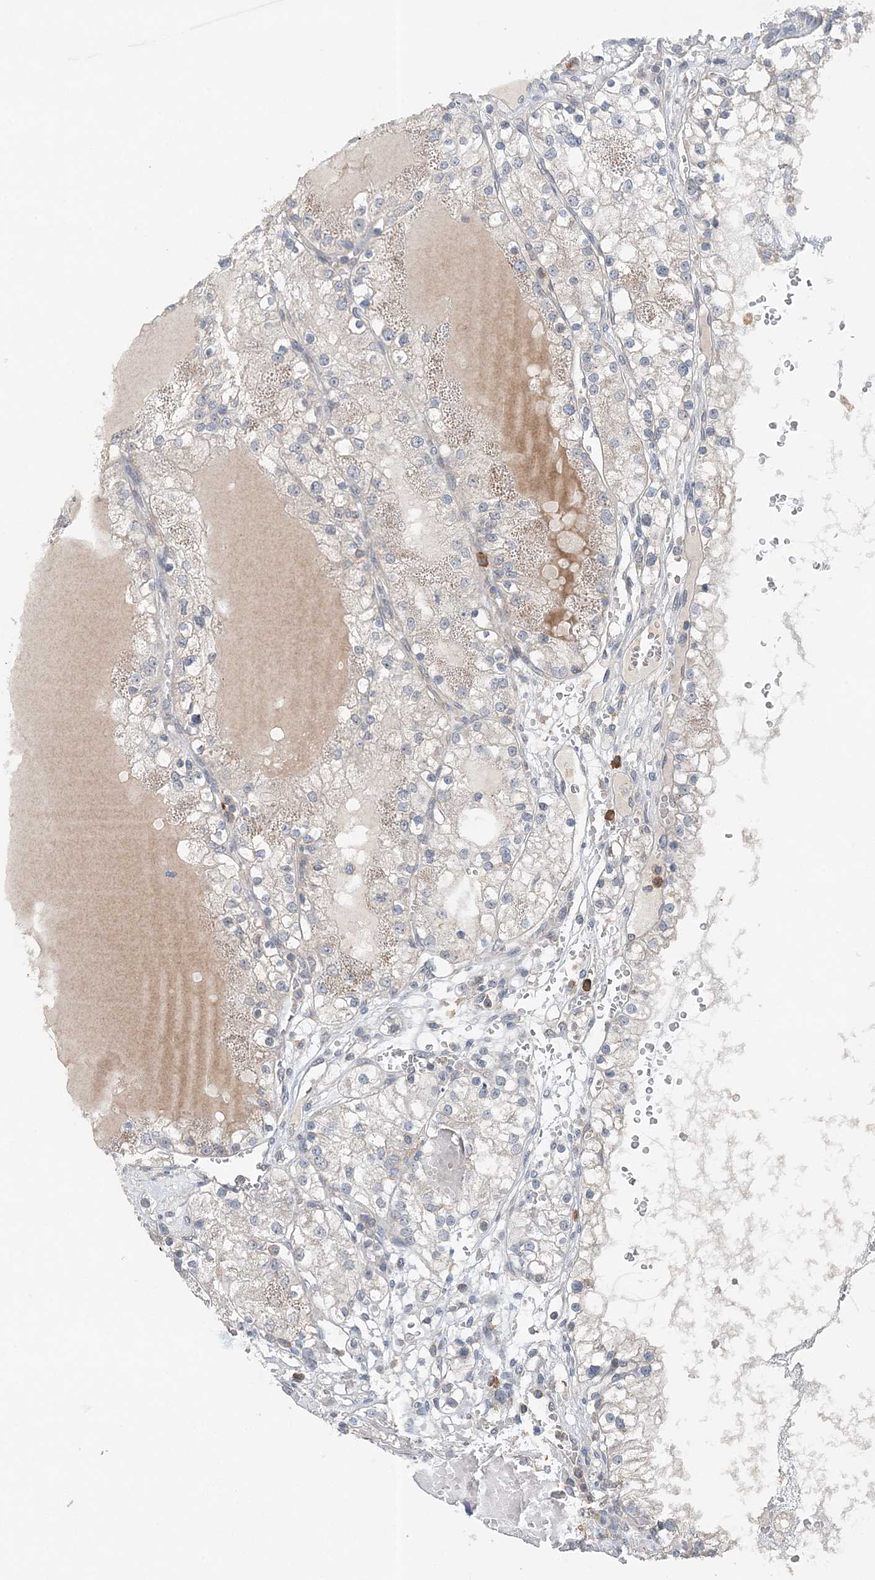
{"staining": {"intensity": "negative", "quantity": "none", "location": "none"}, "tissue": "renal cancer", "cell_type": "Tumor cells", "image_type": "cancer", "snomed": [{"axis": "morphology", "description": "Normal tissue, NOS"}, {"axis": "morphology", "description": "Adenocarcinoma, NOS"}, {"axis": "topography", "description": "Kidney"}], "caption": "Renal cancer stained for a protein using IHC demonstrates no expression tumor cells.", "gene": "FAM110A", "patient": {"sex": "male", "age": 68}}